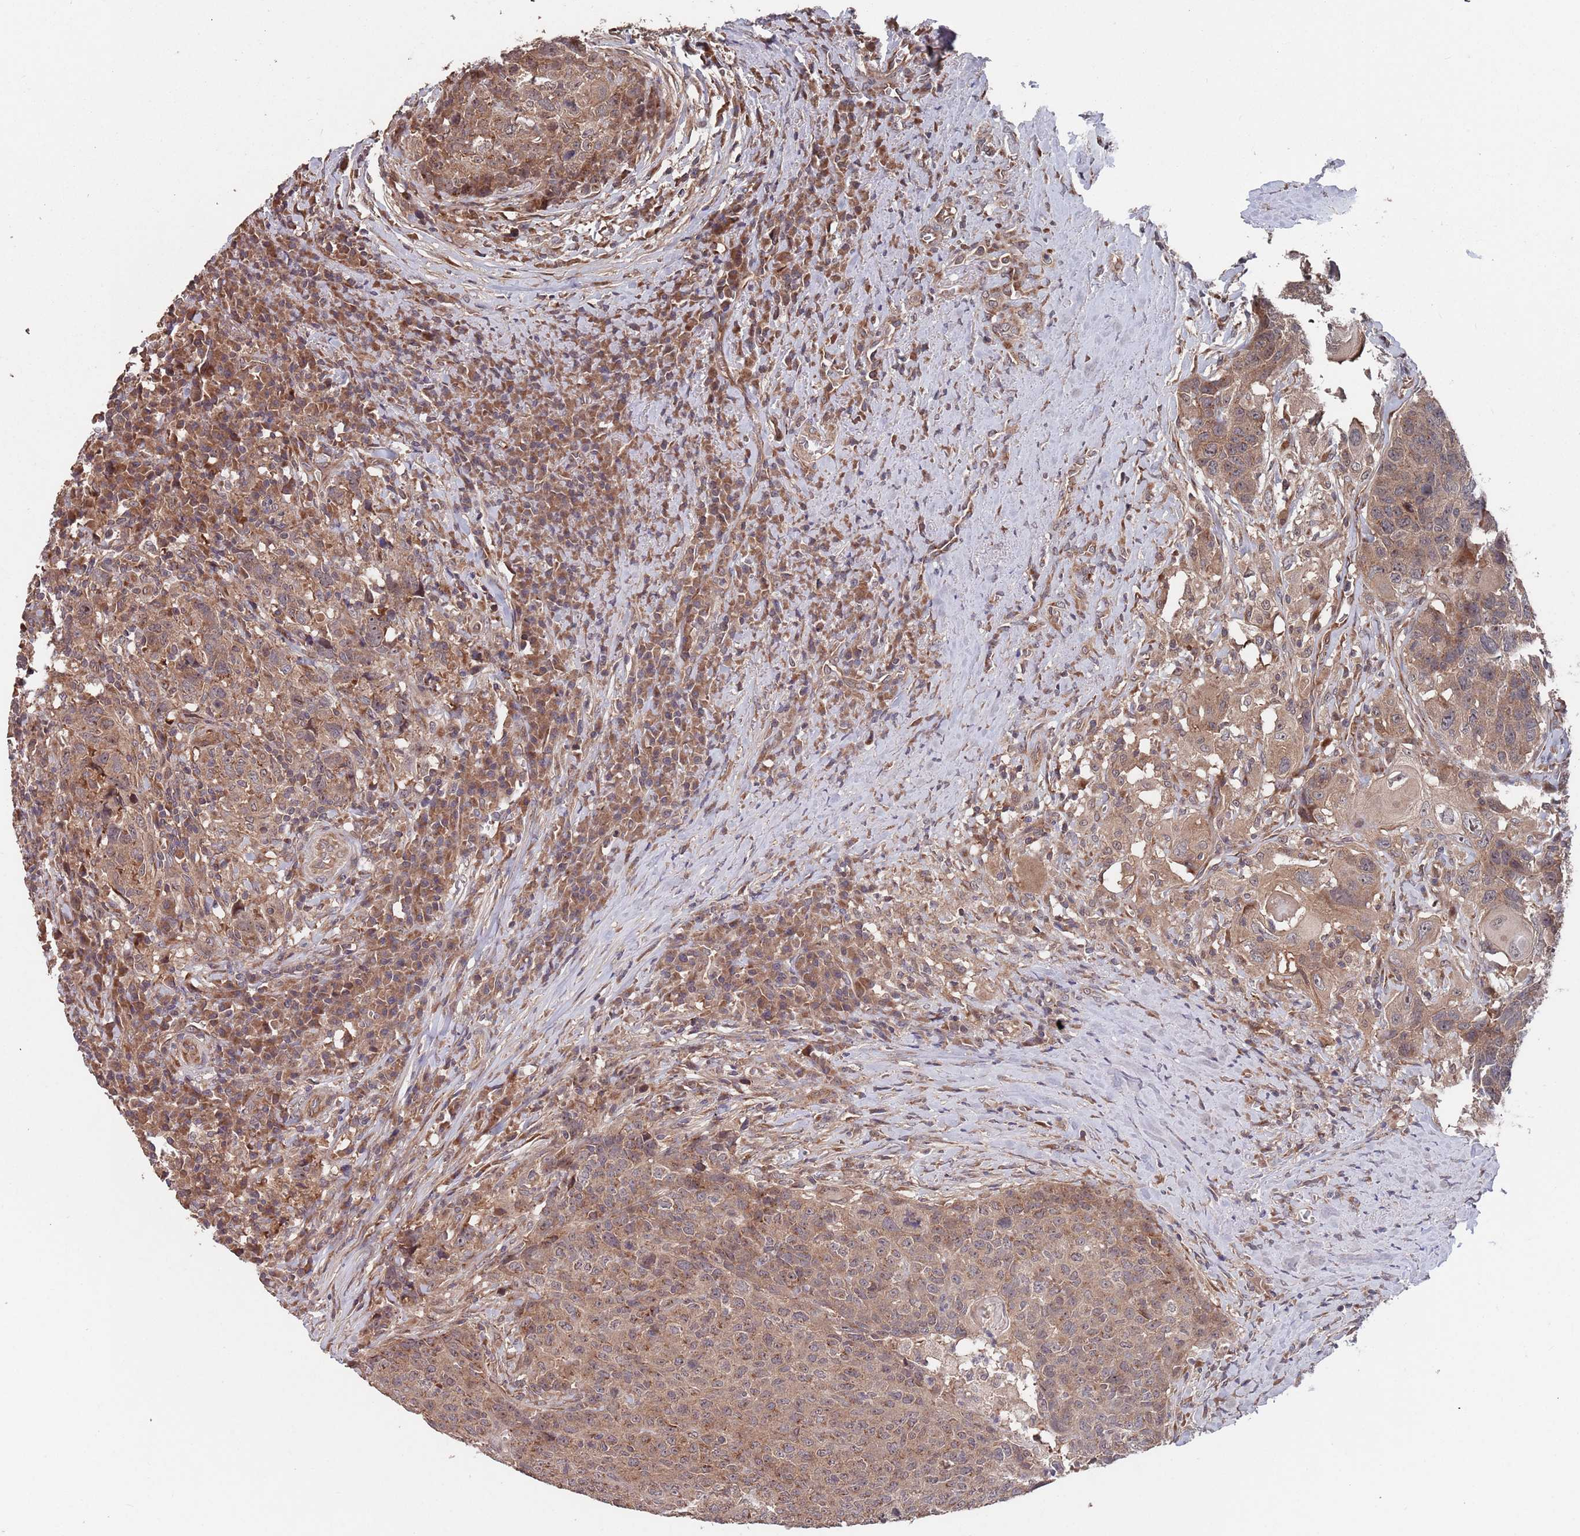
{"staining": {"intensity": "moderate", "quantity": ">75%", "location": "cytoplasmic/membranous"}, "tissue": "head and neck cancer", "cell_type": "Tumor cells", "image_type": "cancer", "snomed": [{"axis": "morphology", "description": "Squamous cell carcinoma, NOS"}, {"axis": "topography", "description": "Head-Neck"}], "caption": "Head and neck cancer stained for a protein (brown) exhibits moderate cytoplasmic/membranous positive staining in approximately >75% of tumor cells.", "gene": "UNC45A", "patient": {"sex": "male", "age": 66}}